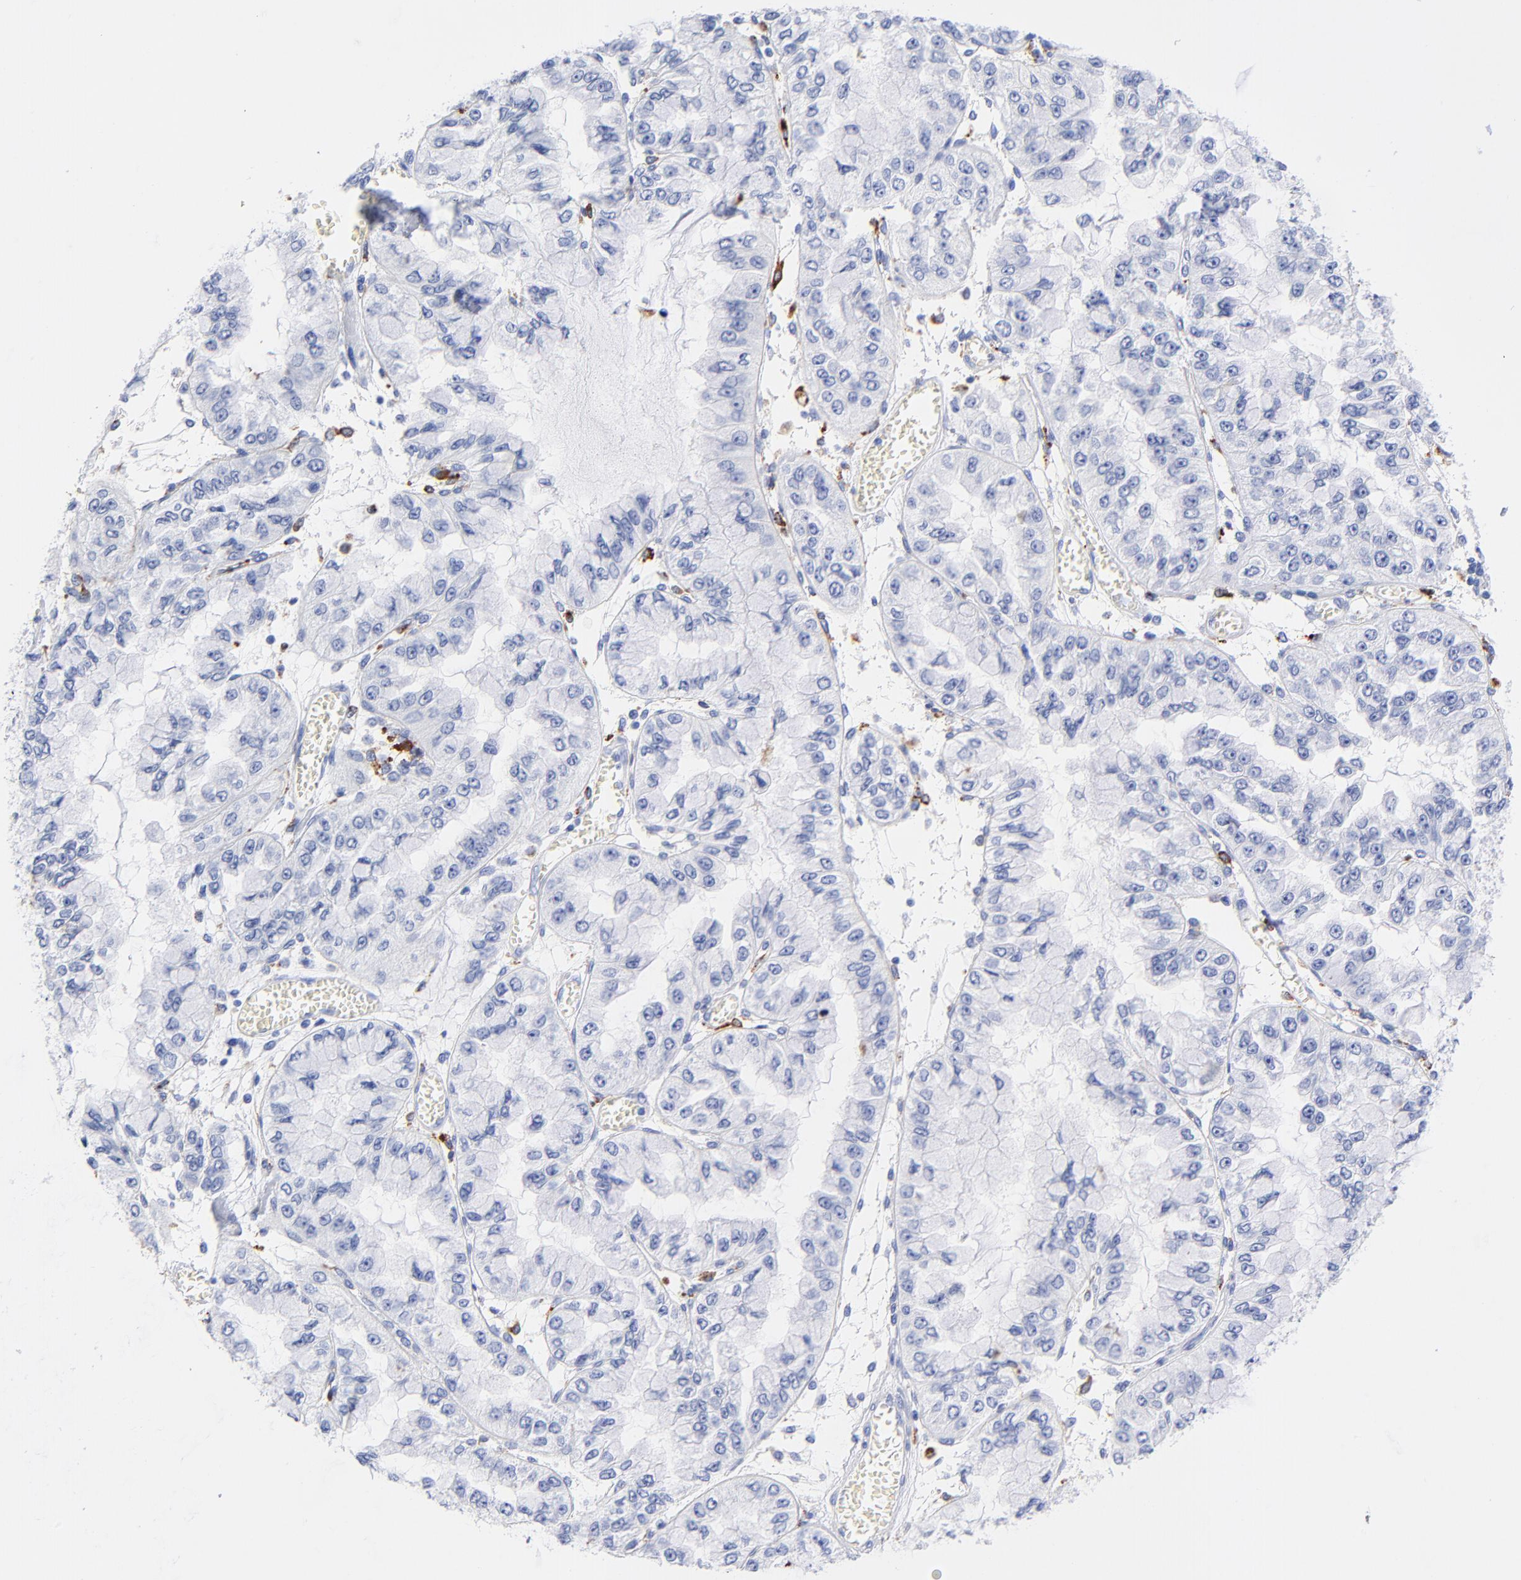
{"staining": {"intensity": "negative", "quantity": "none", "location": "none"}, "tissue": "liver cancer", "cell_type": "Tumor cells", "image_type": "cancer", "snomed": [{"axis": "morphology", "description": "Cholangiocarcinoma"}, {"axis": "topography", "description": "Liver"}], "caption": "An immunohistochemistry (IHC) image of liver cholangiocarcinoma is shown. There is no staining in tumor cells of liver cholangiocarcinoma.", "gene": "CPVL", "patient": {"sex": "female", "age": 79}}